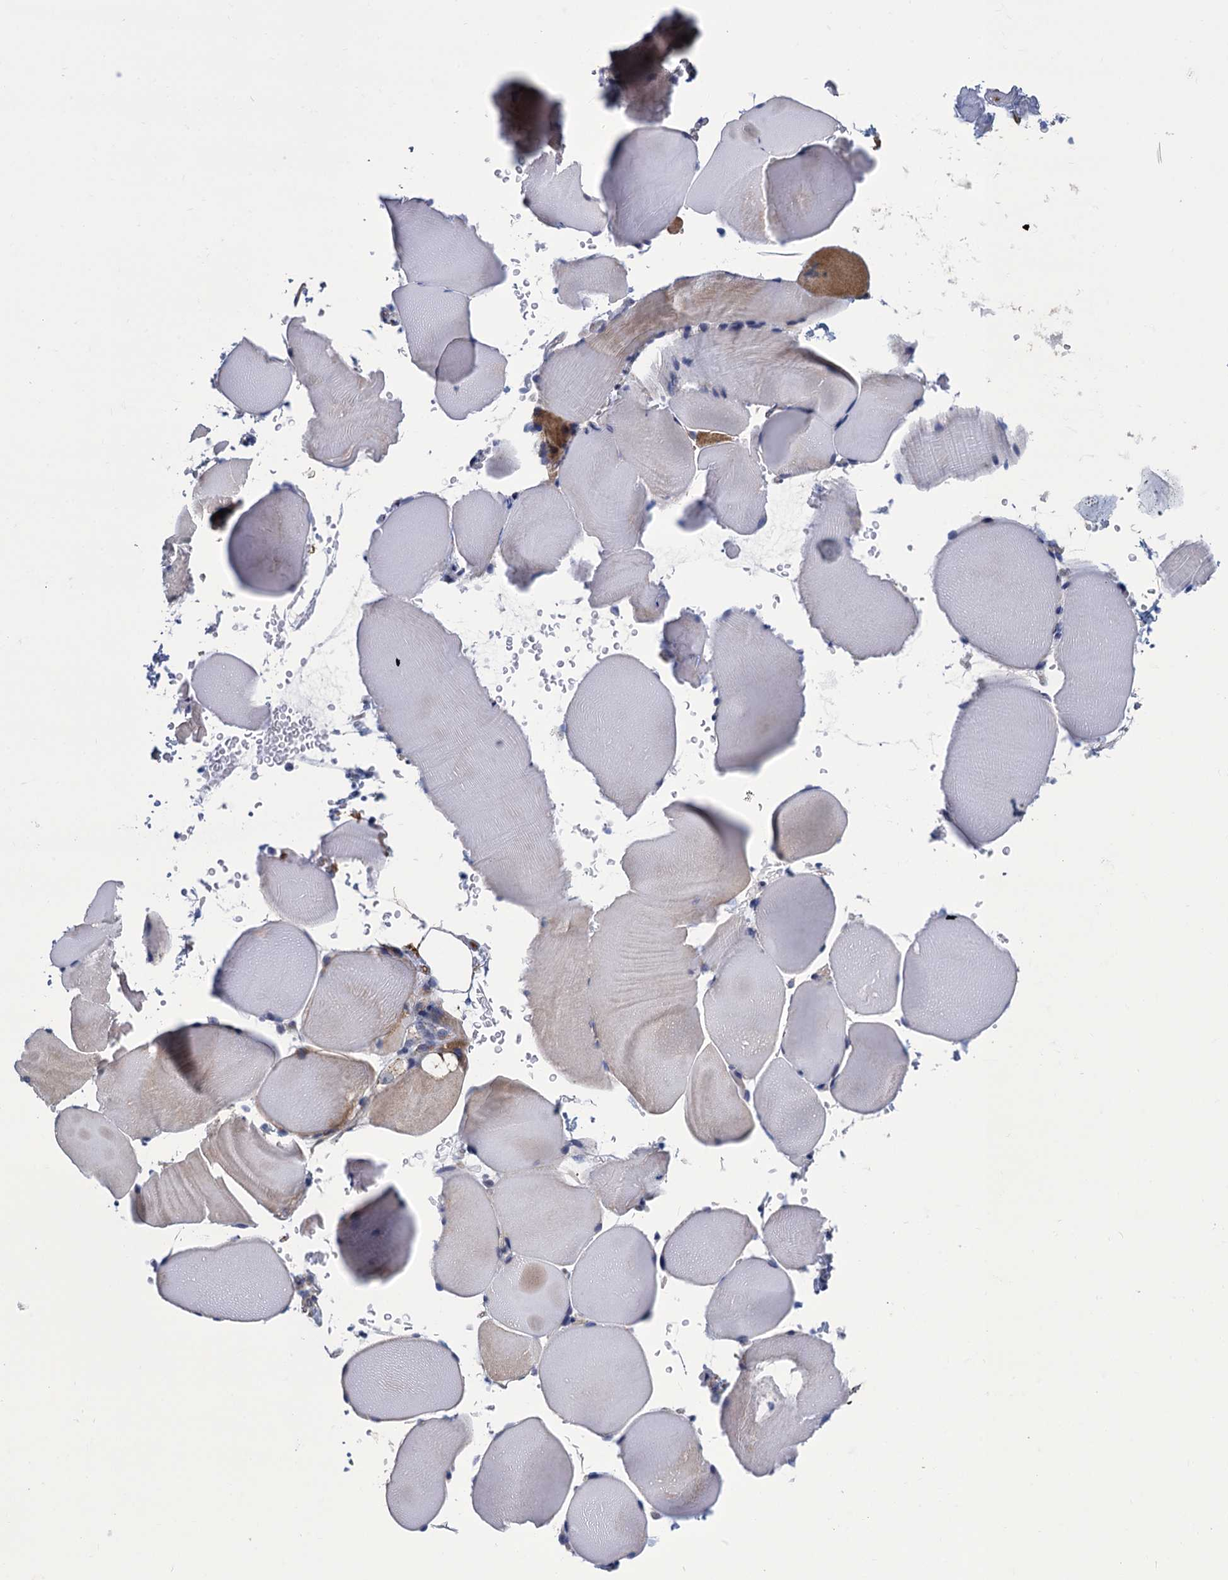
{"staining": {"intensity": "negative", "quantity": "none", "location": "none"}, "tissue": "skeletal muscle", "cell_type": "Myocytes", "image_type": "normal", "snomed": [{"axis": "morphology", "description": "Normal tissue, NOS"}, {"axis": "topography", "description": "Skeletal muscle"}, {"axis": "topography", "description": "Parathyroid gland"}], "caption": "A photomicrograph of skeletal muscle stained for a protein displays no brown staining in myocytes.", "gene": "DNHD1", "patient": {"sex": "female", "age": 37}}